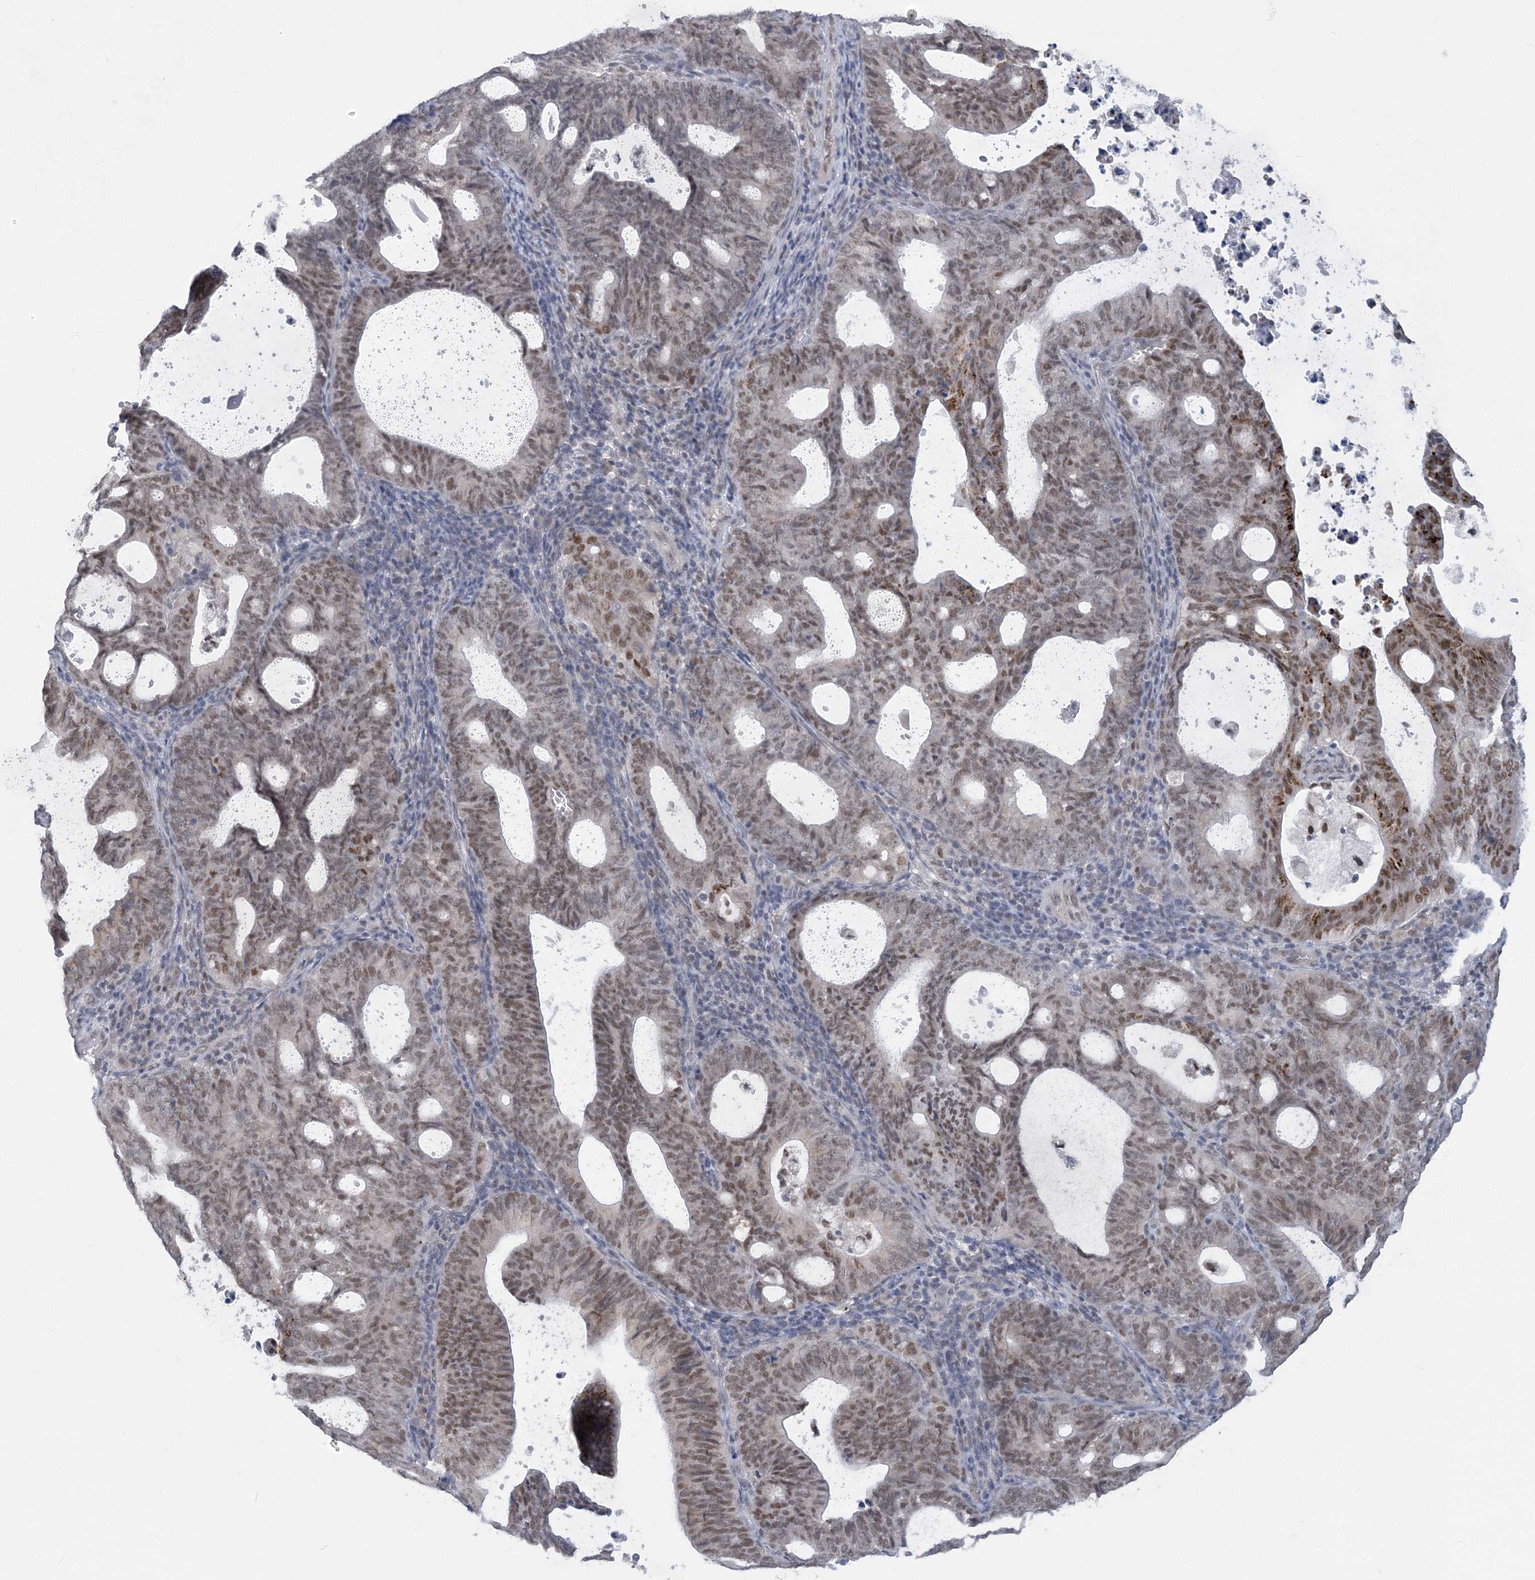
{"staining": {"intensity": "weak", "quantity": ">75%", "location": "nuclear"}, "tissue": "endometrial cancer", "cell_type": "Tumor cells", "image_type": "cancer", "snomed": [{"axis": "morphology", "description": "Adenocarcinoma, NOS"}, {"axis": "topography", "description": "Uterus"}], "caption": "Weak nuclear expression for a protein is seen in approximately >75% of tumor cells of endometrial cancer (adenocarcinoma) using immunohistochemistry (IHC).", "gene": "ZBTB7A", "patient": {"sex": "female", "age": 83}}